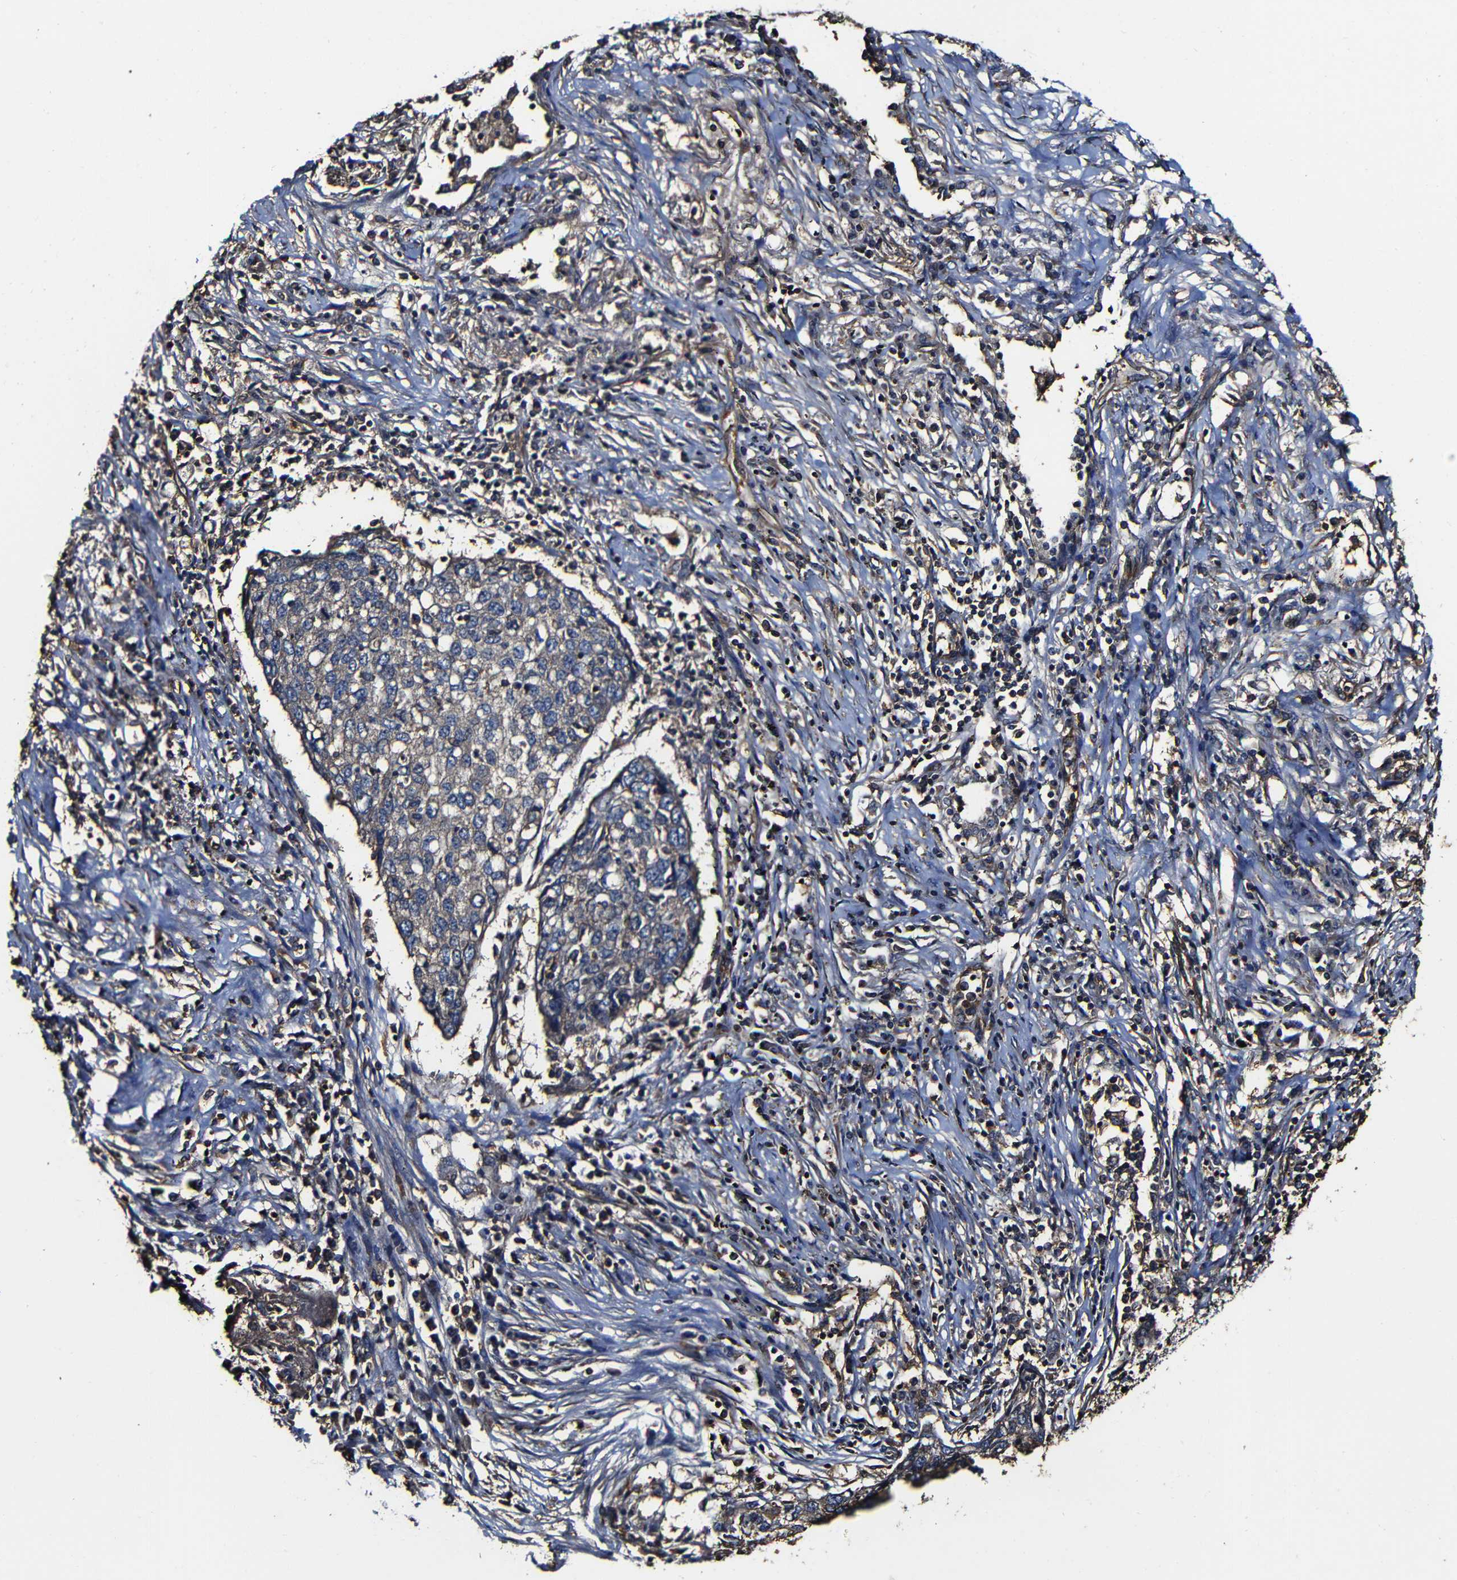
{"staining": {"intensity": "weak", "quantity": ">75%", "location": "cytoplasmic/membranous"}, "tissue": "lung cancer", "cell_type": "Tumor cells", "image_type": "cancer", "snomed": [{"axis": "morphology", "description": "Squamous cell carcinoma, NOS"}, {"axis": "topography", "description": "Lung"}], "caption": "Human lung cancer (squamous cell carcinoma) stained for a protein (brown) demonstrates weak cytoplasmic/membranous positive expression in about >75% of tumor cells.", "gene": "MSN", "patient": {"sex": "female", "age": 63}}